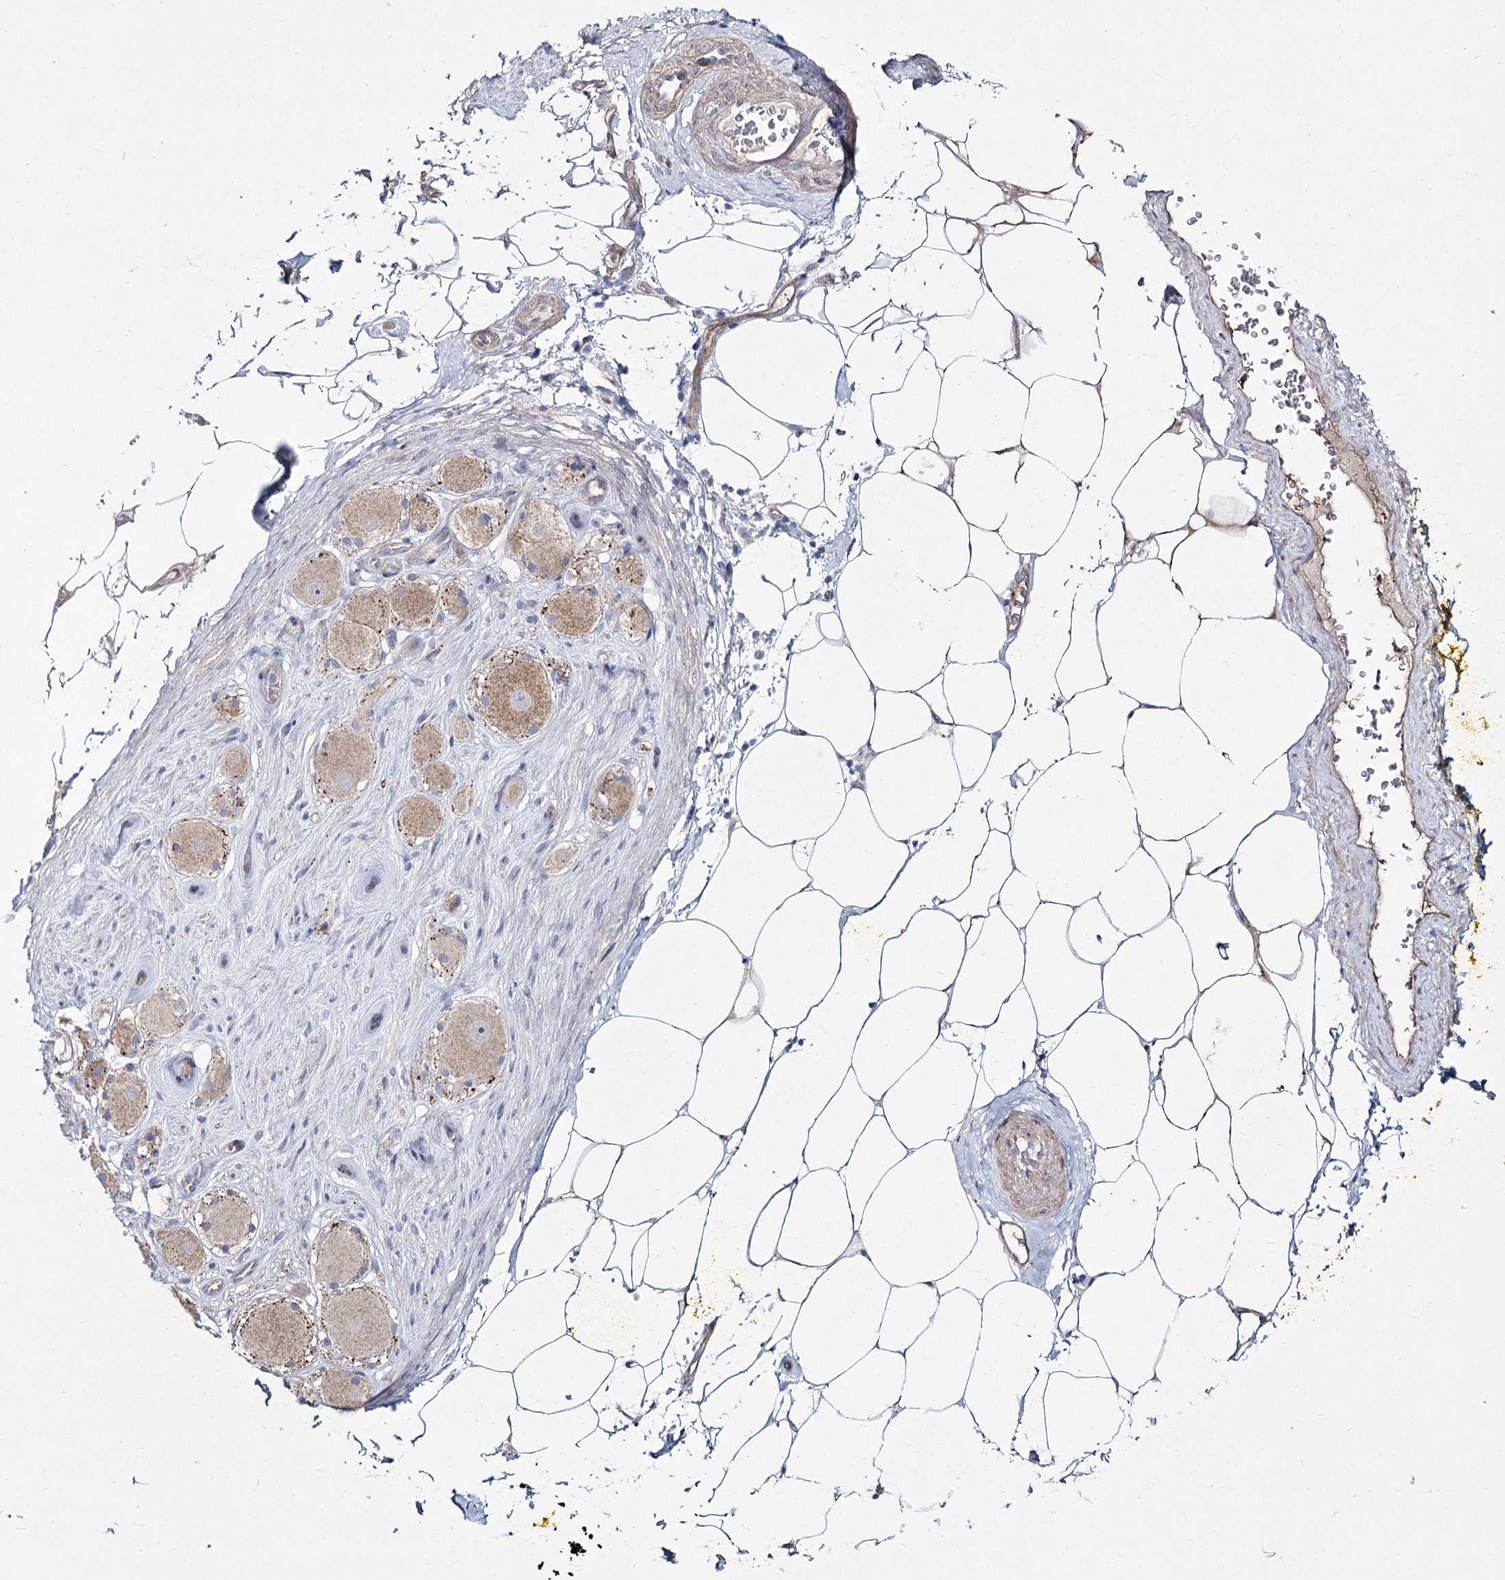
{"staining": {"intensity": "weak", "quantity": ">75%", "location": "cytoplasmic/membranous"}, "tissue": "adipose tissue", "cell_type": "Adipocytes", "image_type": "normal", "snomed": [{"axis": "morphology", "description": "Normal tissue, NOS"}, {"axis": "morphology", "description": "Adenocarcinoma, Low grade"}, {"axis": "topography", "description": "Prostate"}, {"axis": "topography", "description": "Peripheral nerve tissue"}], "caption": "Adipose tissue stained with immunohistochemistry exhibits weak cytoplasmic/membranous positivity in about >75% of adipocytes.", "gene": "ME3", "patient": {"sex": "male", "age": 63}}